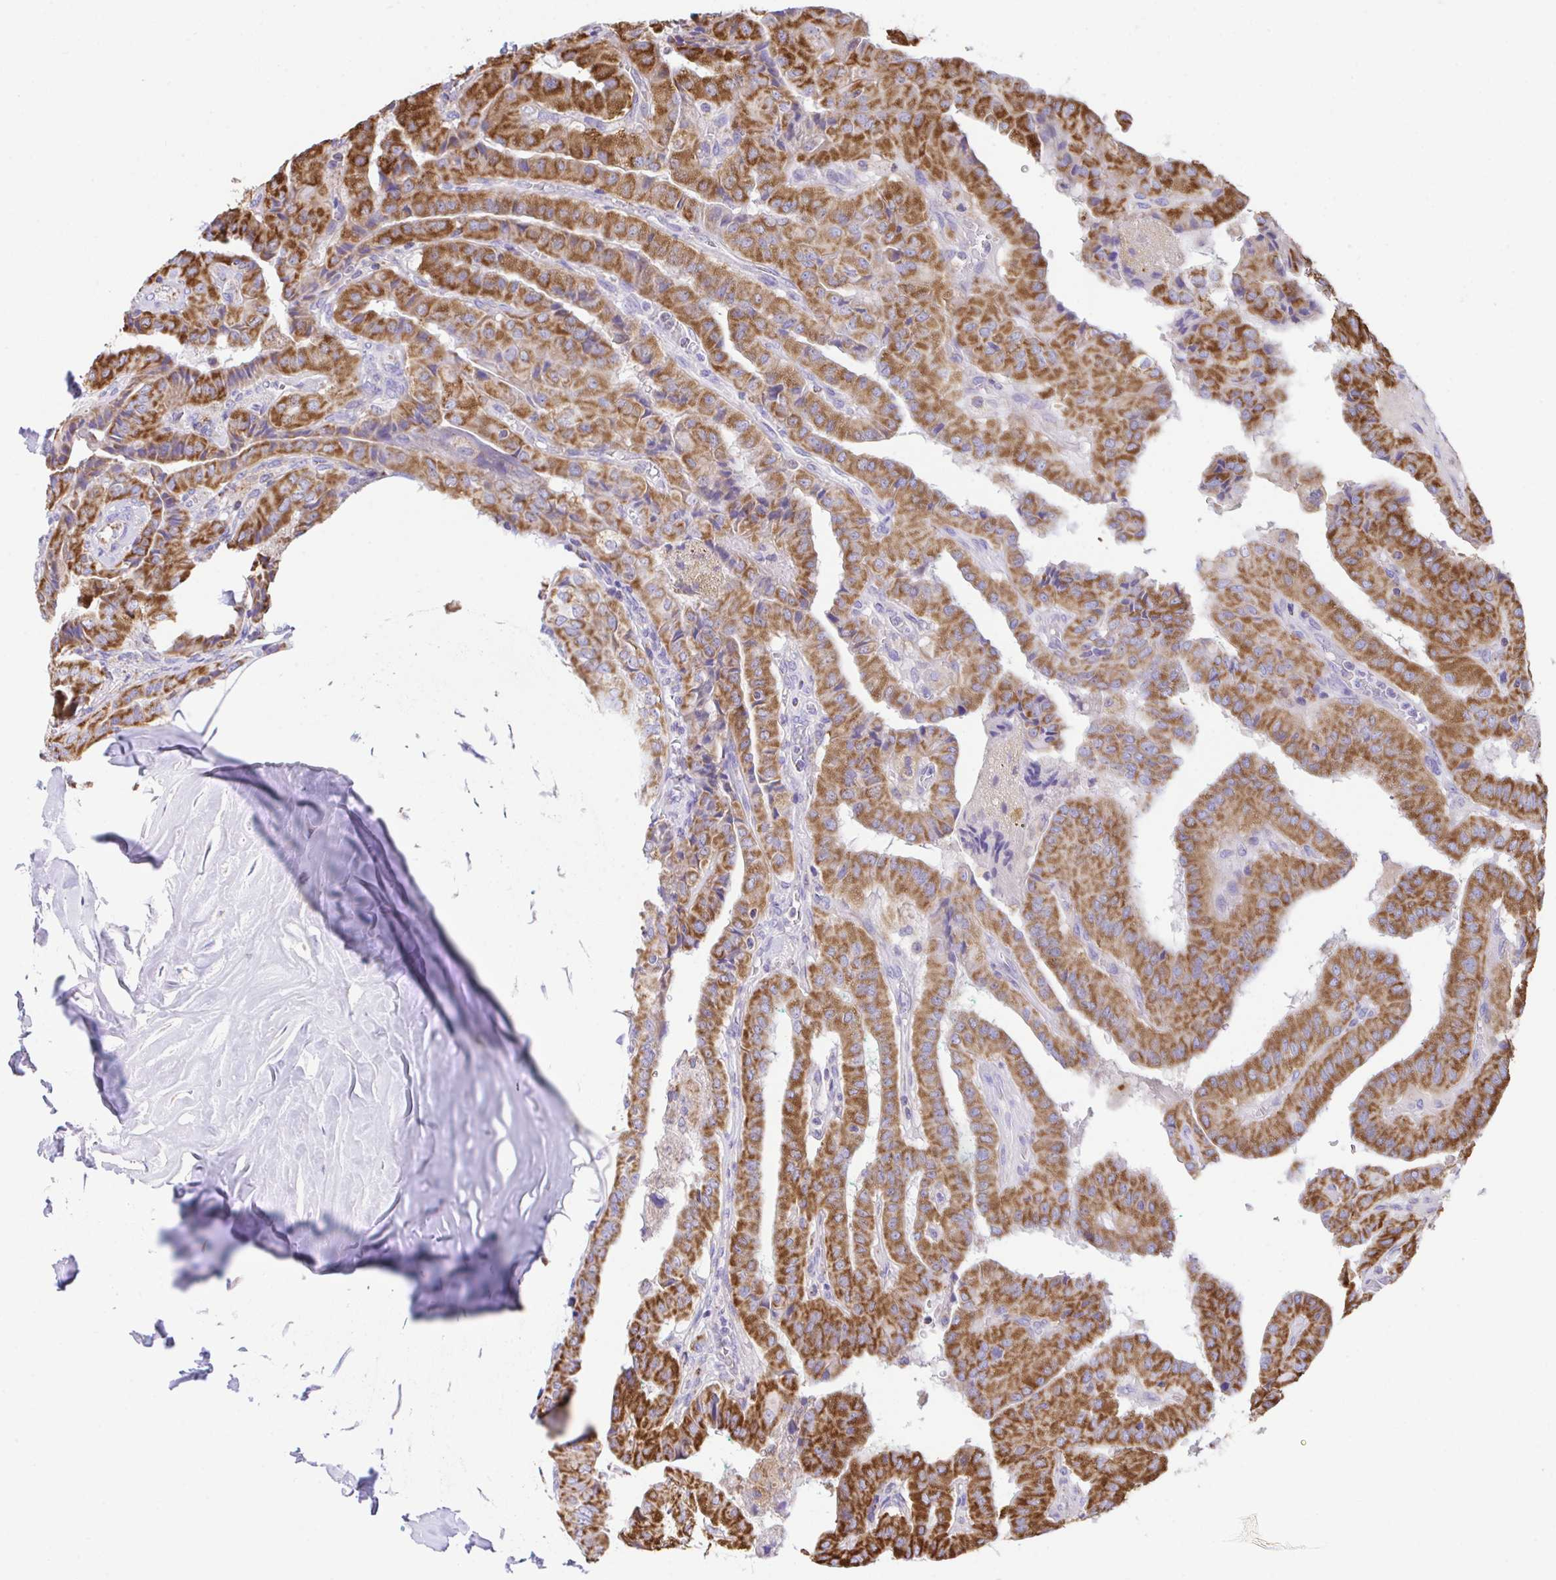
{"staining": {"intensity": "strong", "quantity": ">75%", "location": "cytoplasmic/membranous"}, "tissue": "thyroid cancer", "cell_type": "Tumor cells", "image_type": "cancer", "snomed": [{"axis": "morphology", "description": "Normal tissue, NOS"}, {"axis": "morphology", "description": "Papillary adenocarcinoma, NOS"}, {"axis": "topography", "description": "Thyroid gland"}], "caption": "Strong cytoplasmic/membranous staining is identified in about >75% of tumor cells in thyroid cancer (papillary adenocarcinoma).", "gene": "PCMTD2", "patient": {"sex": "female", "age": 59}}